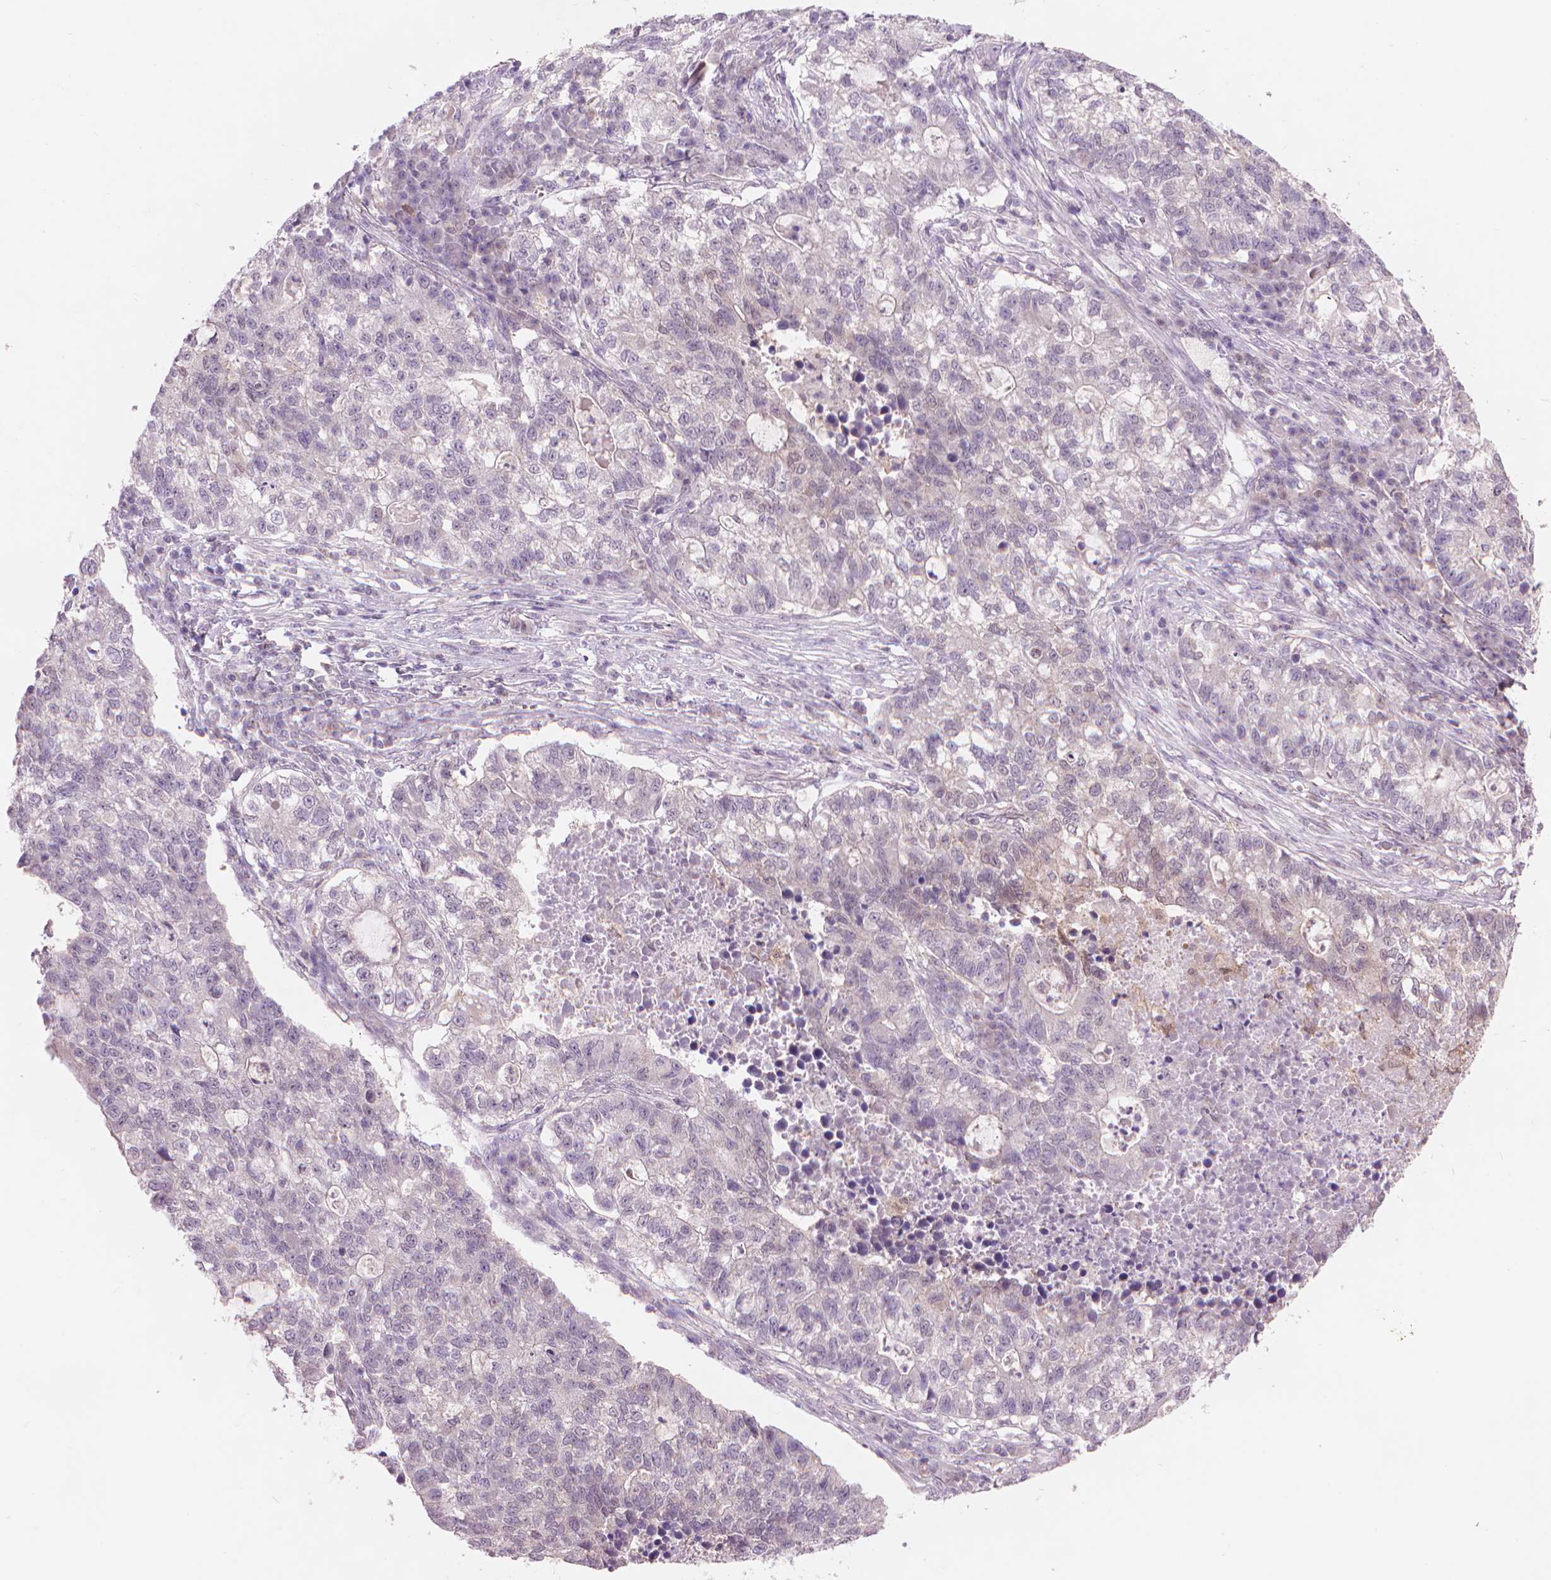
{"staining": {"intensity": "negative", "quantity": "none", "location": "none"}, "tissue": "lung cancer", "cell_type": "Tumor cells", "image_type": "cancer", "snomed": [{"axis": "morphology", "description": "Adenocarcinoma, NOS"}, {"axis": "topography", "description": "Lung"}], "caption": "The image shows no staining of tumor cells in lung adenocarcinoma.", "gene": "ENO2", "patient": {"sex": "male", "age": 57}}